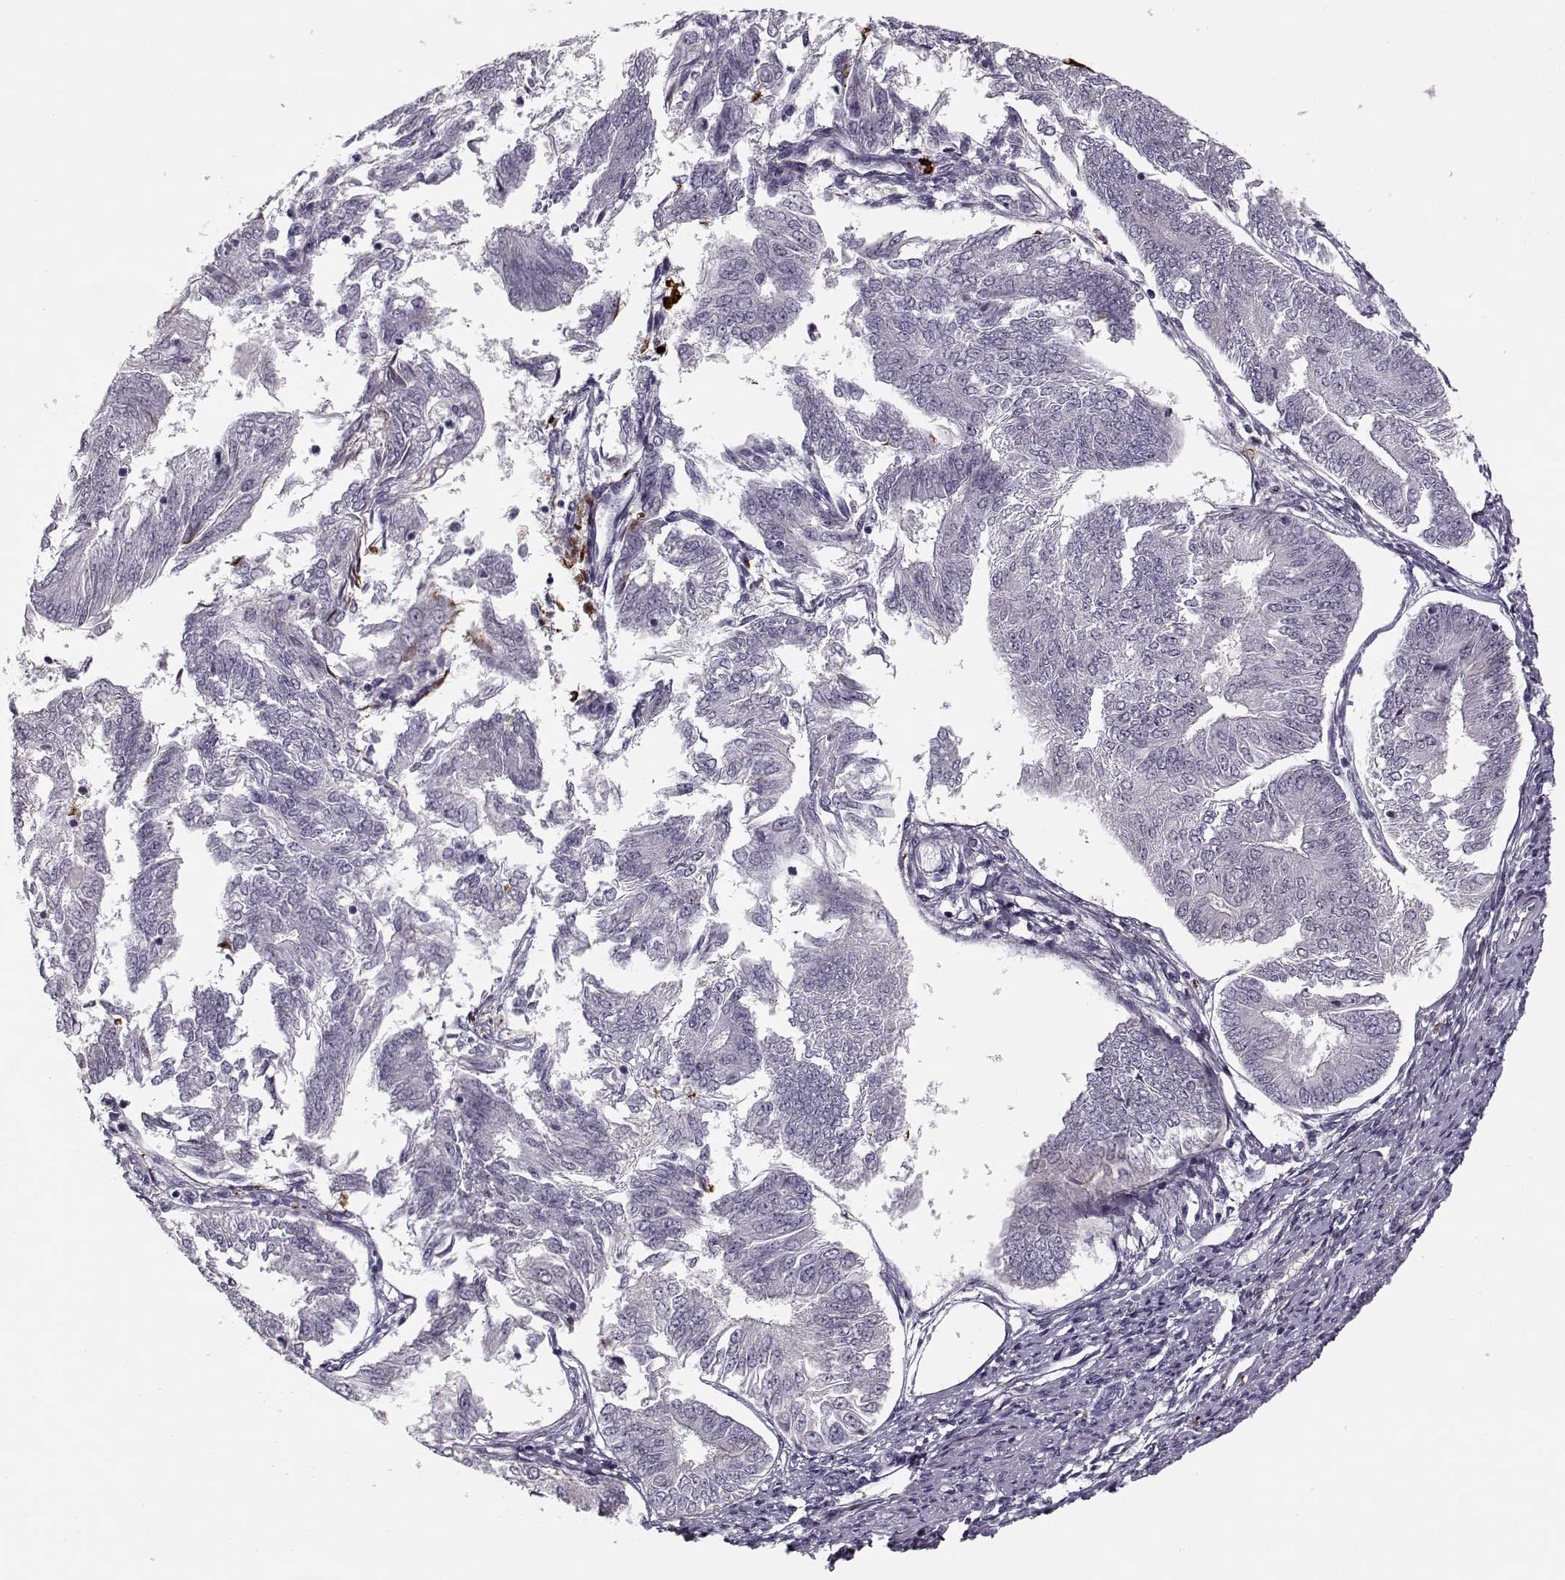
{"staining": {"intensity": "negative", "quantity": "none", "location": "none"}, "tissue": "endometrial cancer", "cell_type": "Tumor cells", "image_type": "cancer", "snomed": [{"axis": "morphology", "description": "Adenocarcinoma, NOS"}, {"axis": "topography", "description": "Endometrium"}], "caption": "Histopathology image shows no protein positivity in tumor cells of endometrial cancer tissue.", "gene": "DNAI3", "patient": {"sex": "female", "age": 58}}